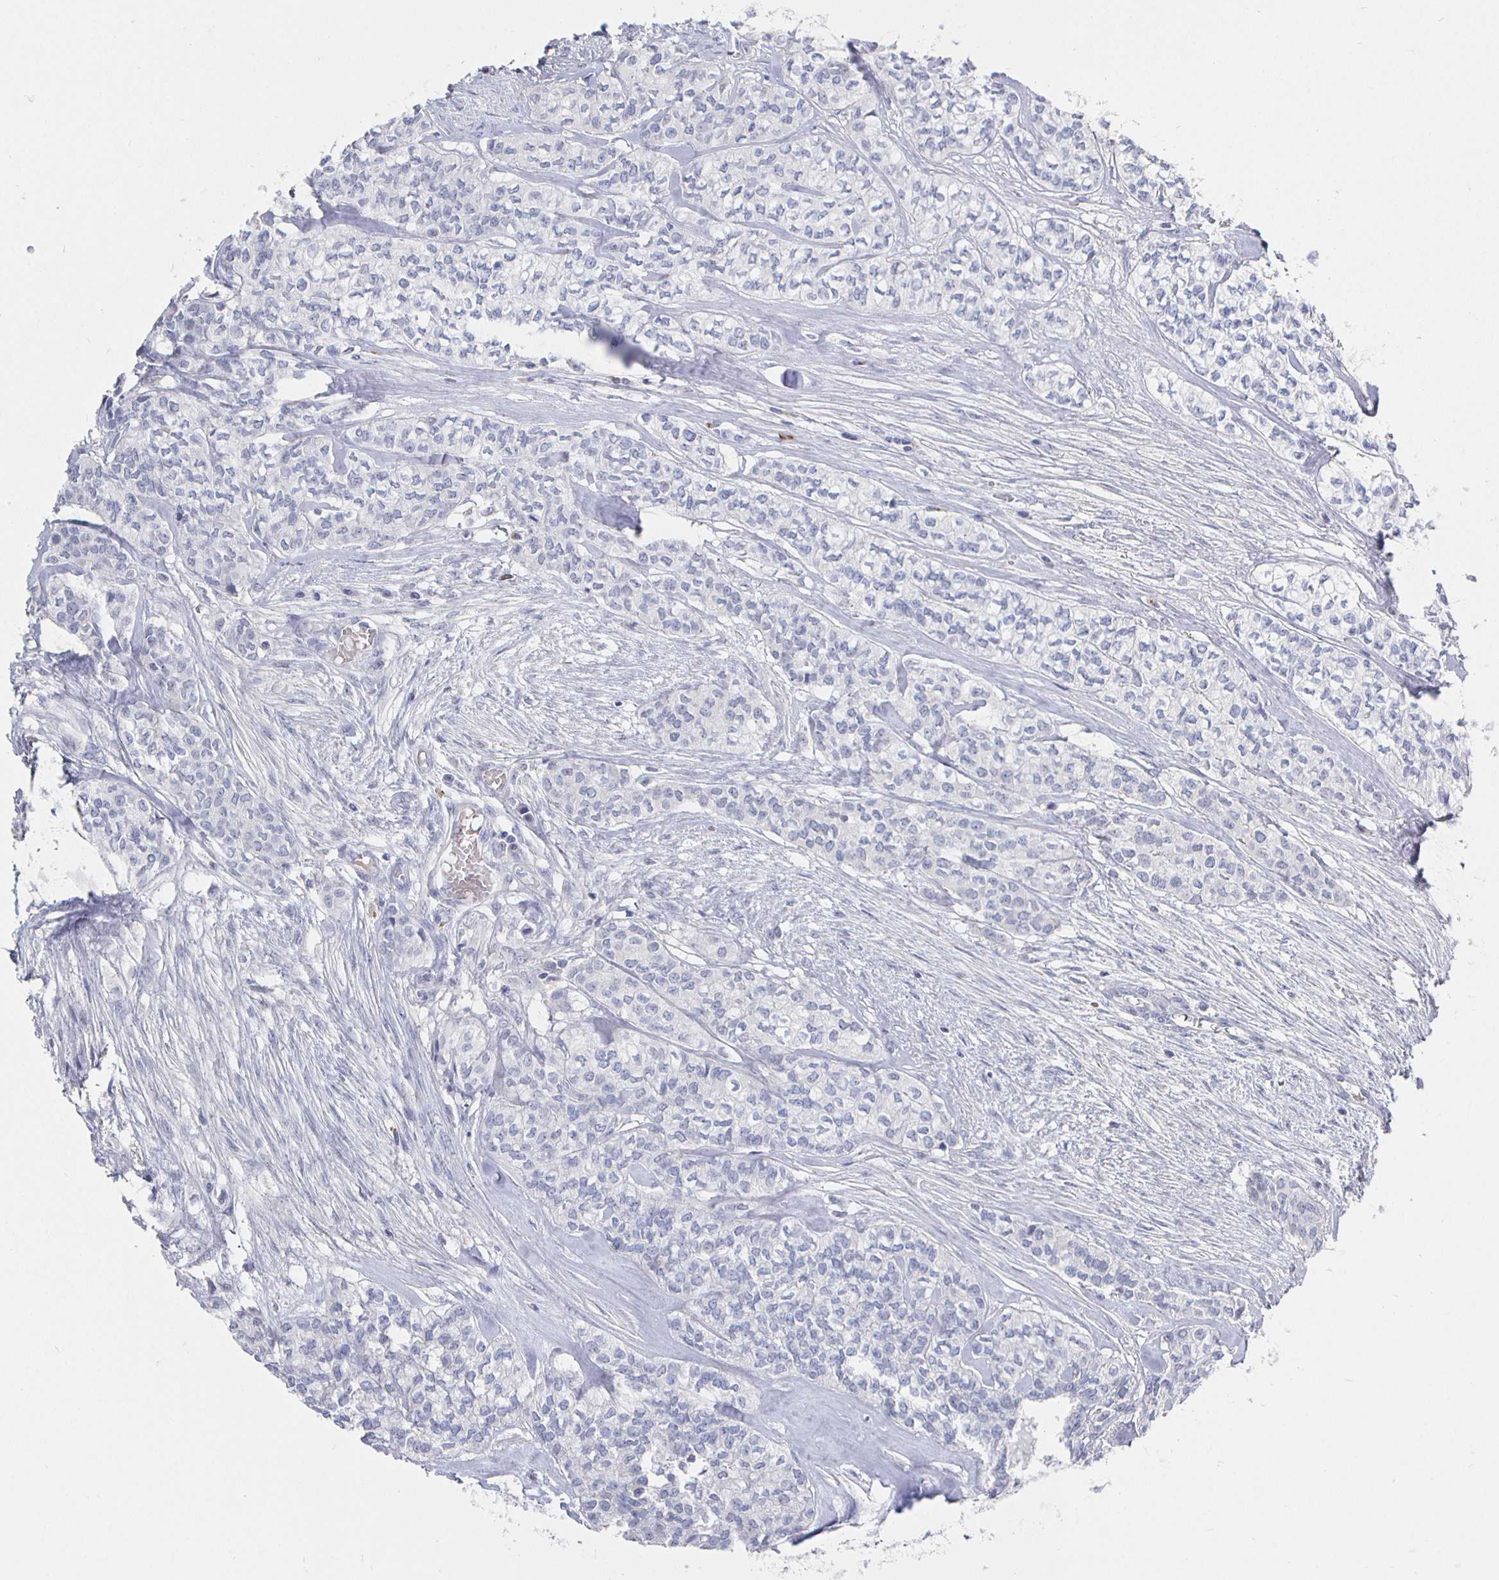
{"staining": {"intensity": "negative", "quantity": "none", "location": "none"}, "tissue": "head and neck cancer", "cell_type": "Tumor cells", "image_type": "cancer", "snomed": [{"axis": "morphology", "description": "Adenocarcinoma, NOS"}, {"axis": "topography", "description": "Head-Neck"}], "caption": "Micrograph shows no significant protein staining in tumor cells of head and neck adenocarcinoma. (Stains: DAB (3,3'-diaminobenzidine) immunohistochemistry (IHC) with hematoxylin counter stain, Microscopy: brightfield microscopy at high magnification).", "gene": "LRRC23", "patient": {"sex": "male", "age": 81}}